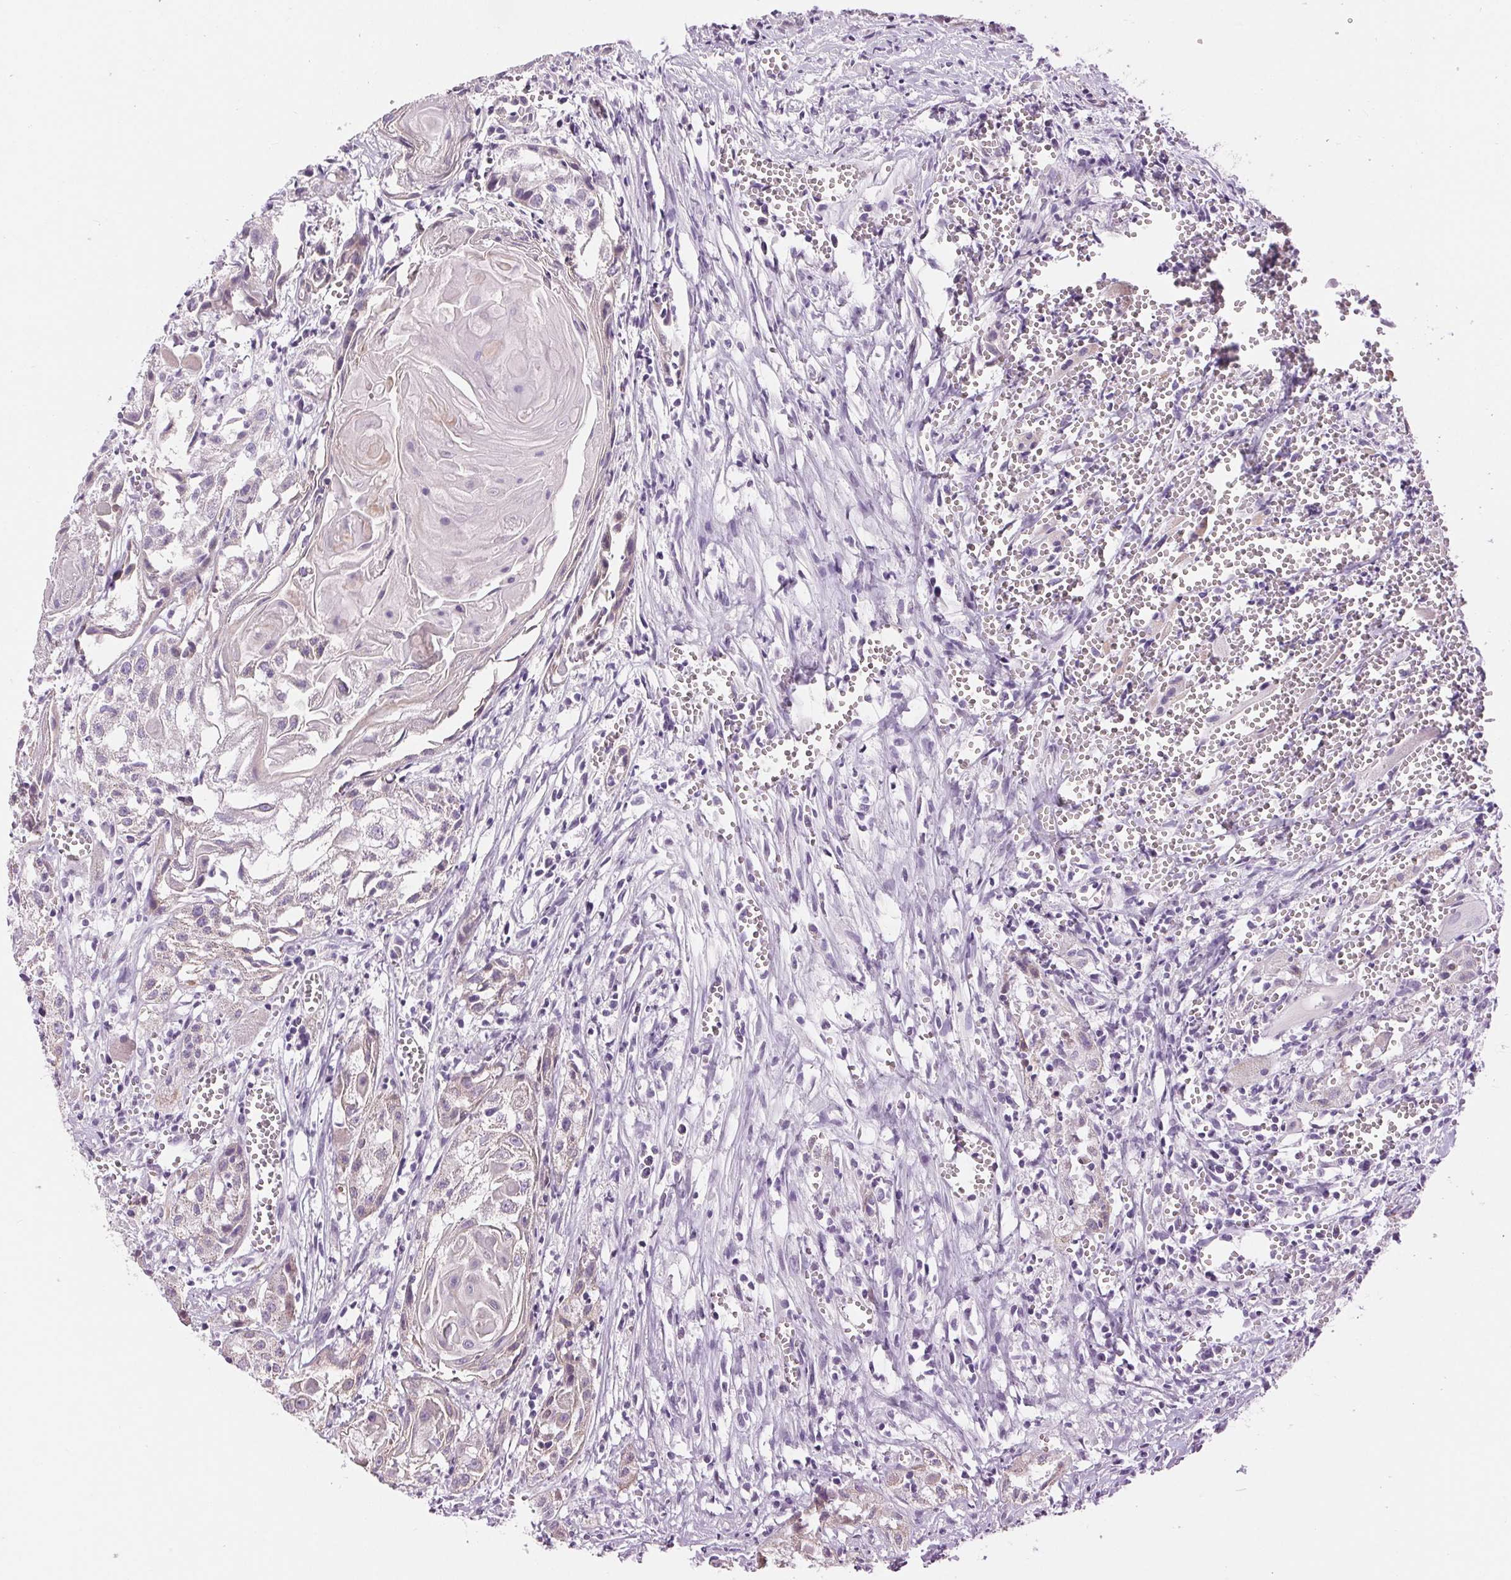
{"staining": {"intensity": "negative", "quantity": "none", "location": "none"}, "tissue": "head and neck cancer", "cell_type": "Tumor cells", "image_type": "cancer", "snomed": [{"axis": "morphology", "description": "Squamous cell carcinoma, NOS"}, {"axis": "topography", "description": "Head-Neck"}], "caption": "Histopathology image shows no significant protein staining in tumor cells of head and neck cancer (squamous cell carcinoma).", "gene": "MISP", "patient": {"sex": "female", "age": 80}}